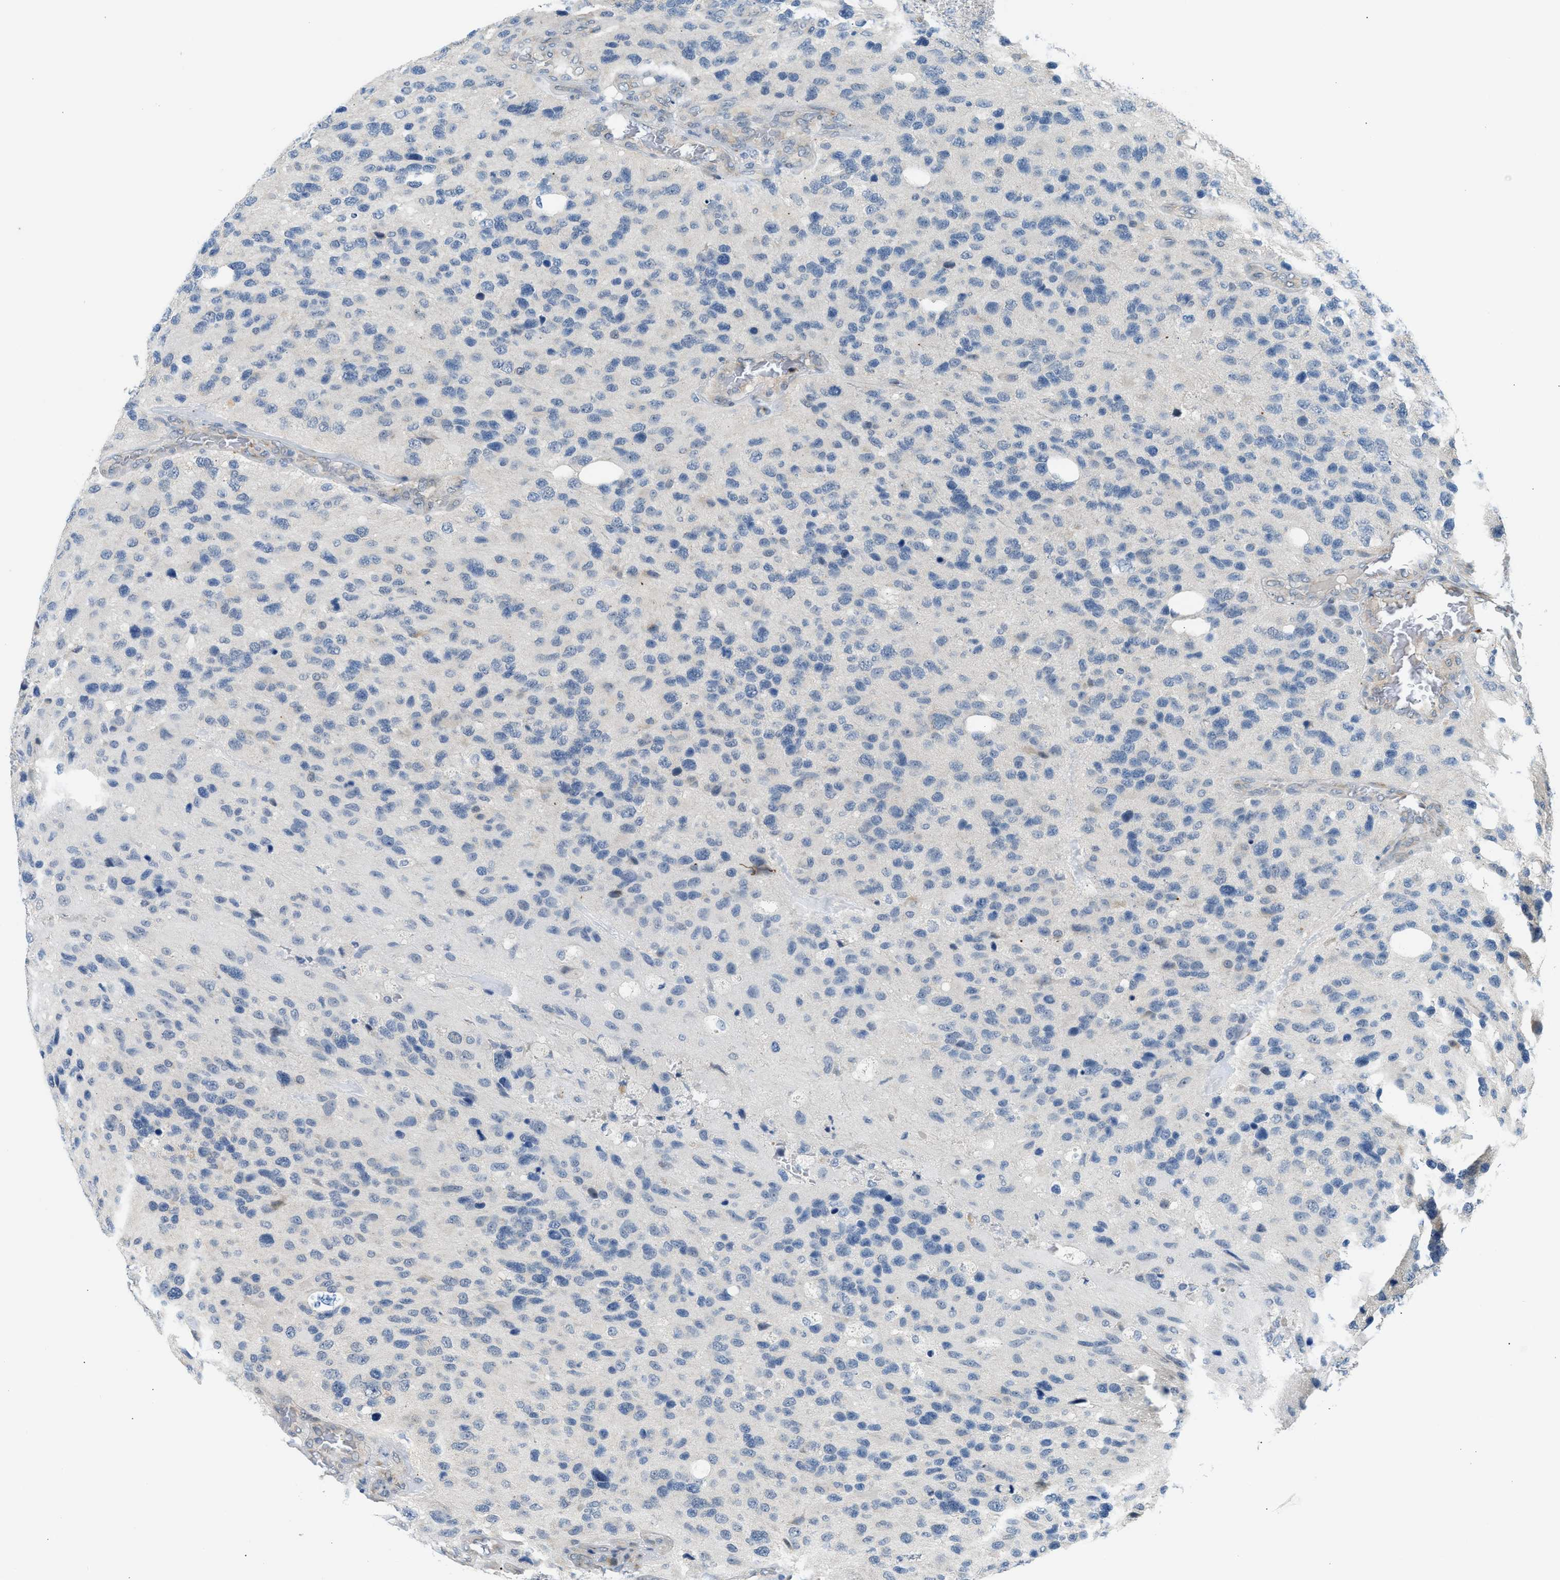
{"staining": {"intensity": "negative", "quantity": "none", "location": "none"}, "tissue": "glioma", "cell_type": "Tumor cells", "image_type": "cancer", "snomed": [{"axis": "morphology", "description": "Glioma, malignant, High grade"}, {"axis": "topography", "description": "Brain"}], "caption": "The photomicrograph reveals no staining of tumor cells in malignant glioma (high-grade).", "gene": "KCNC2", "patient": {"sex": "female", "age": 58}}